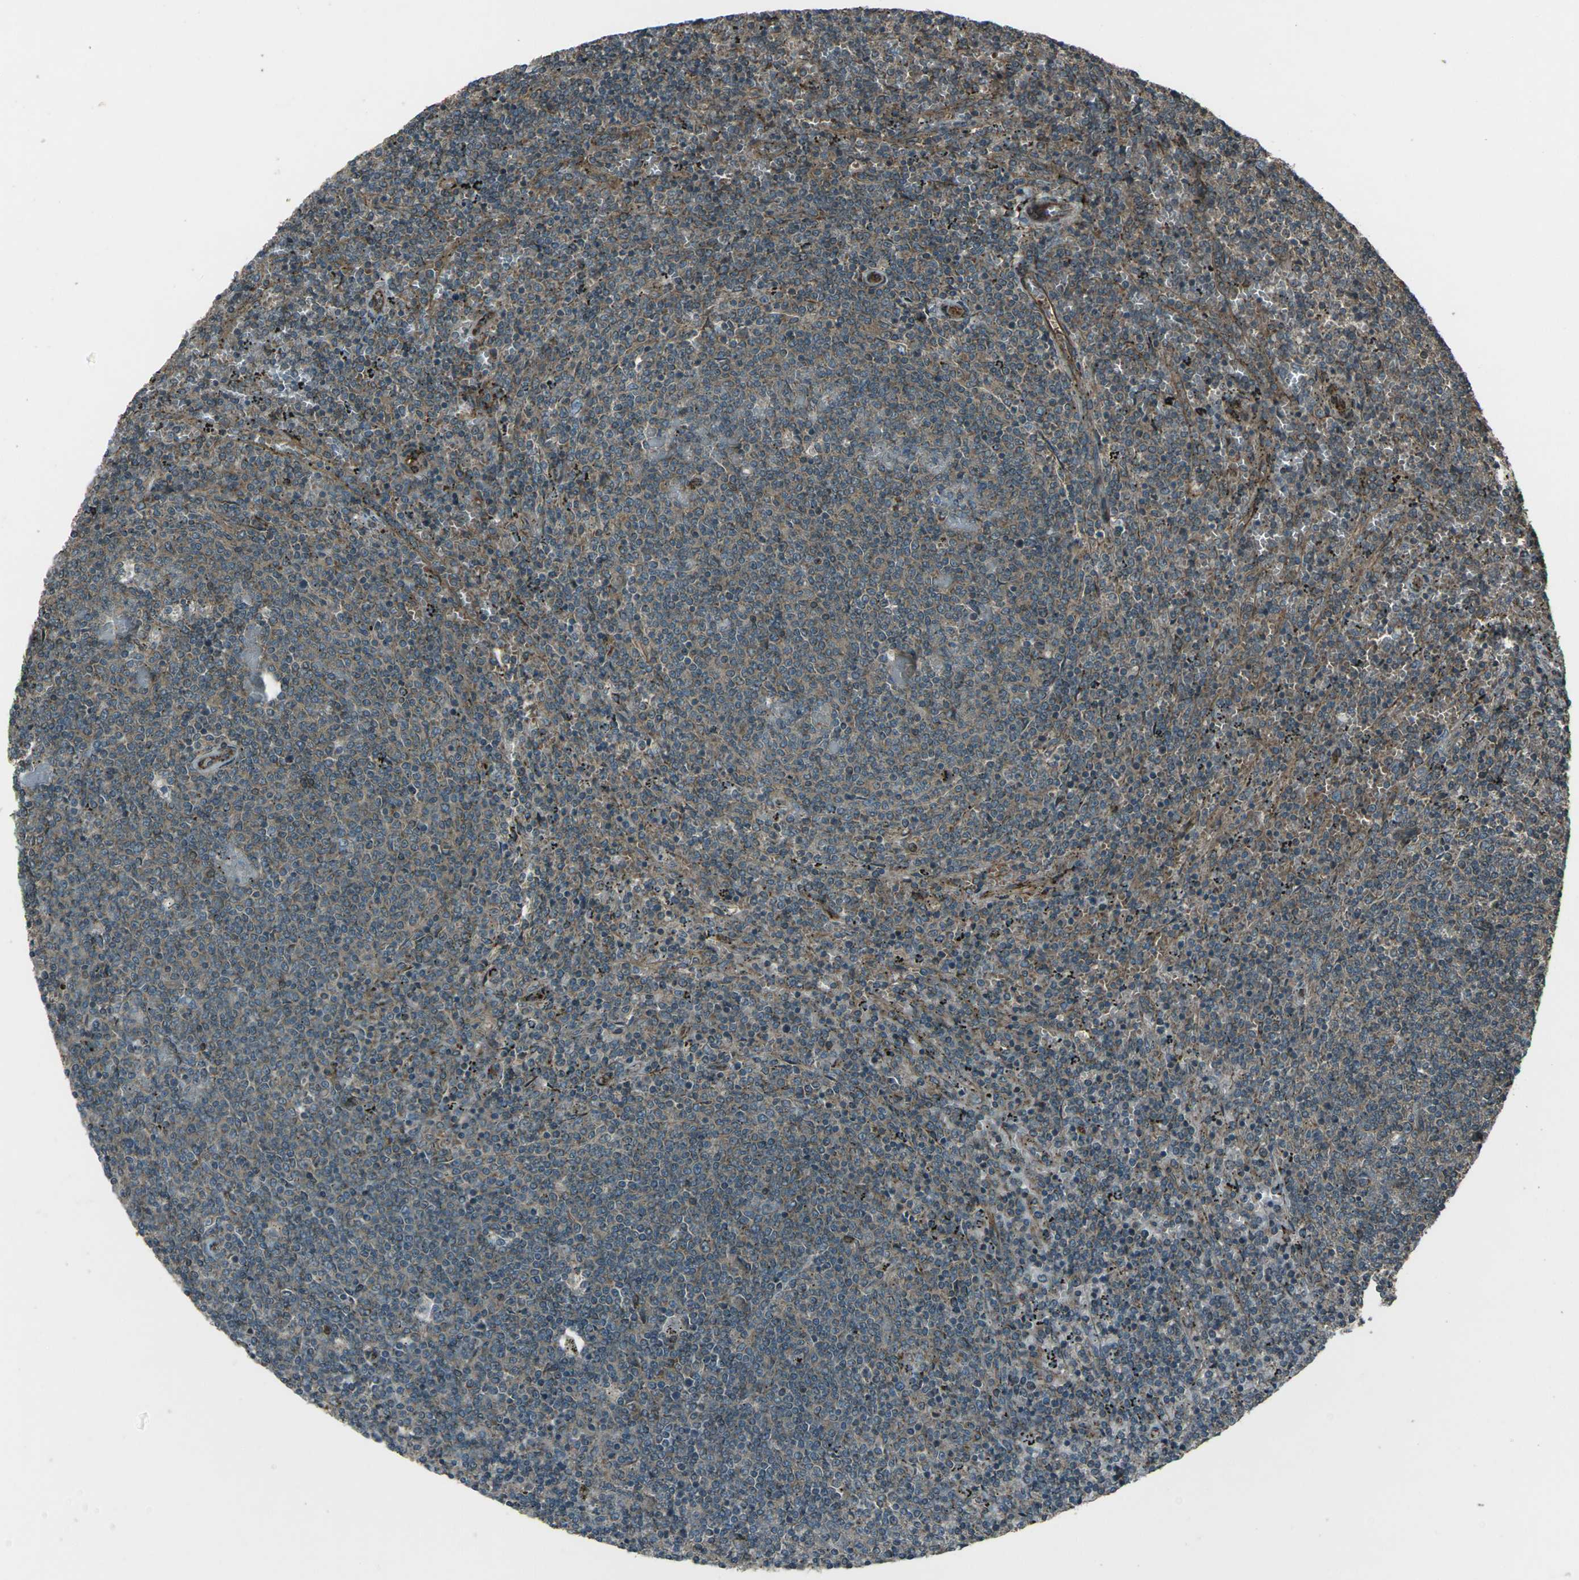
{"staining": {"intensity": "weak", "quantity": ">75%", "location": "cytoplasmic/membranous"}, "tissue": "lymphoma", "cell_type": "Tumor cells", "image_type": "cancer", "snomed": [{"axis": "morphology", "description": "Malignant lymphoma, non-Hodgkin's type, Low grade"}, {"axis": "topography", "description": "Spleen"}], "caption": "Malignant lymphoma, non-Hodgkin's type (low-grade) tissue demonstrates weak cytoplasmic/membranous staining in approximately >75% of tumor cells", "gene": "LSMEM1", "patient": {"sex": "female", "age": 50}}